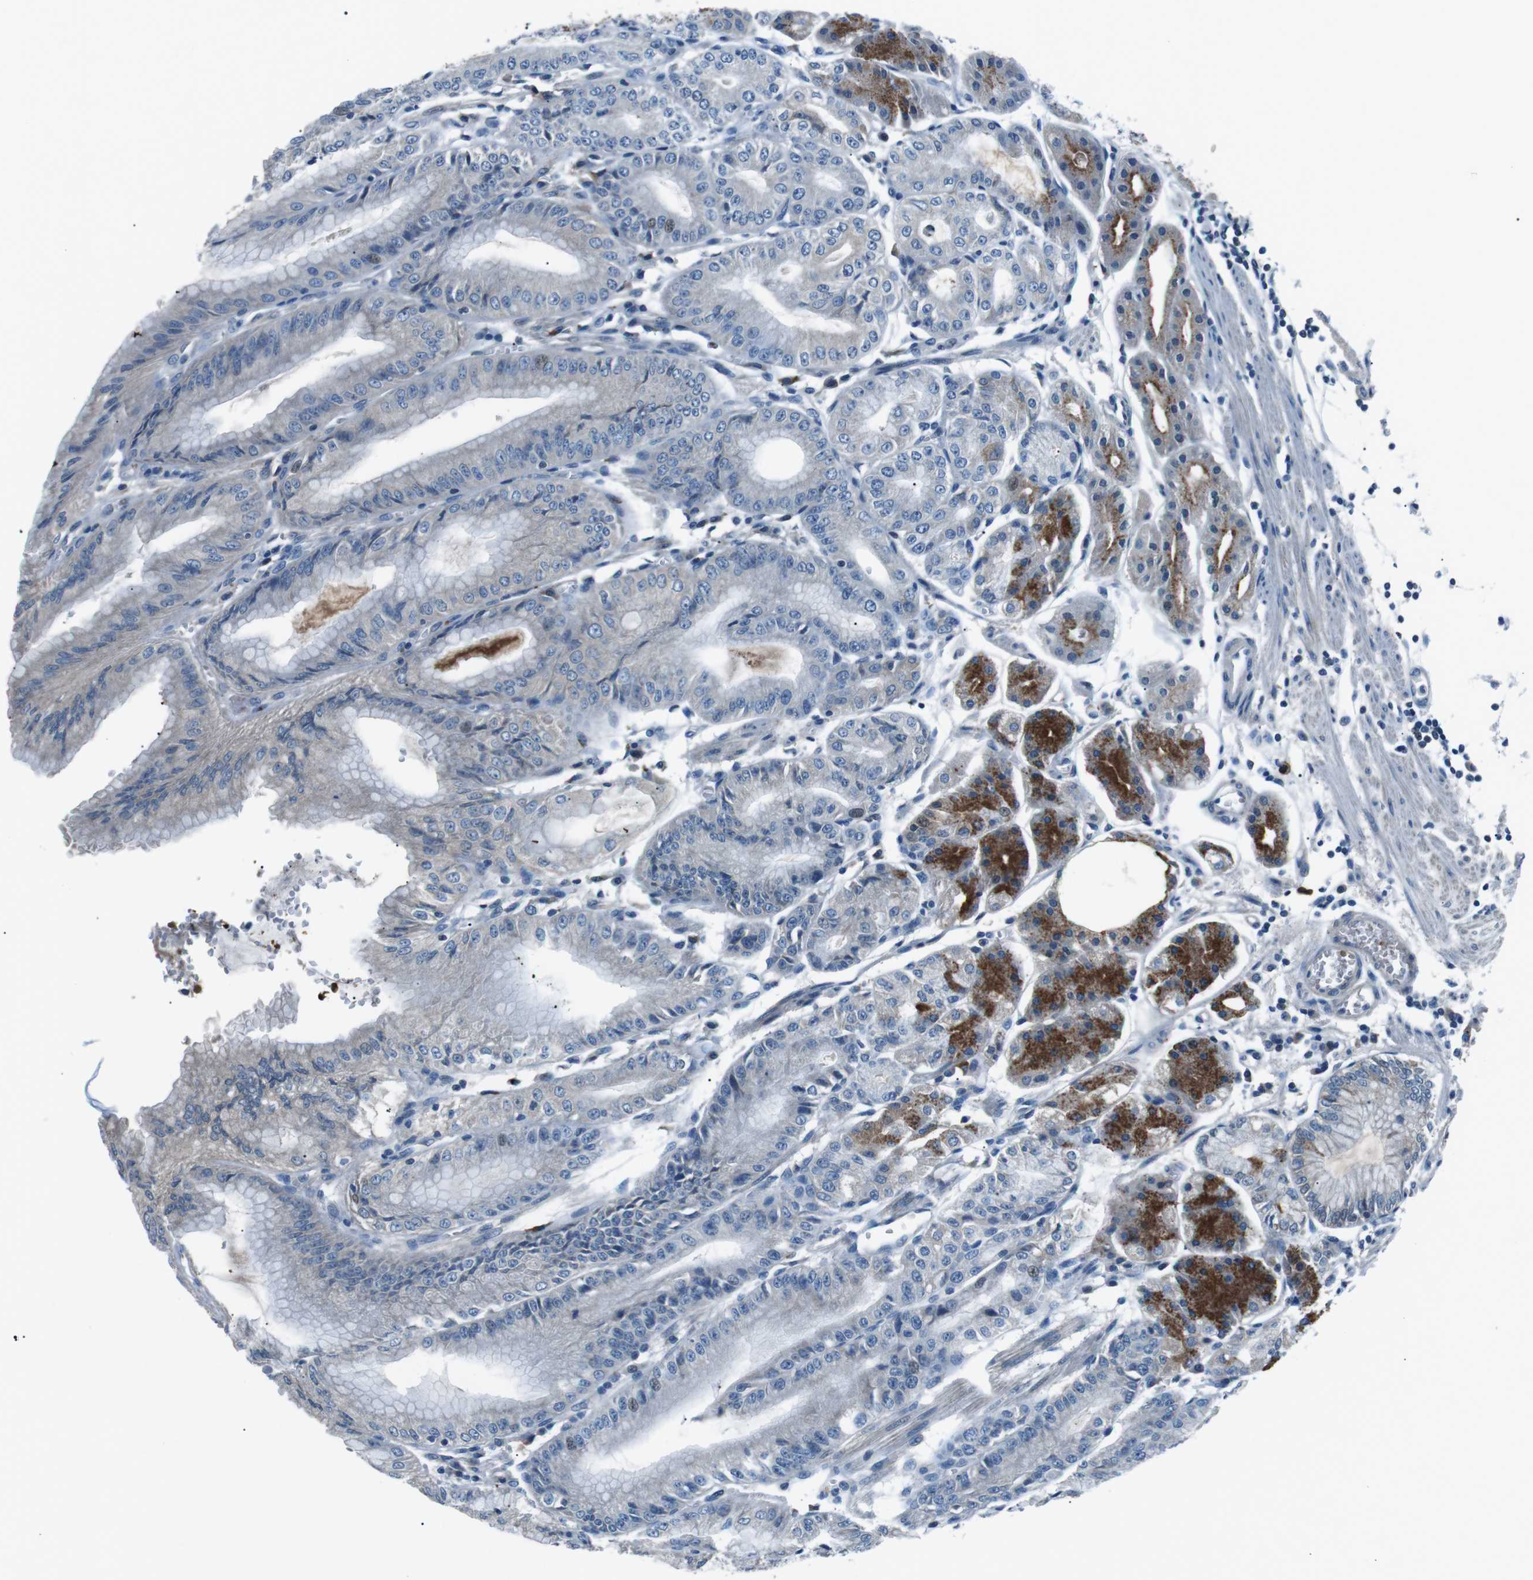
{"staining": {"intensity": "strong", "quantity": "<25%", "location": "cytoplasmic/membranous"}, "tissue": "stomach", "cell_type": "Glandular cells", "image_type": "normal", "snomed": [{"axis": "morphology", "description": "Normal tissue, NOS"}, {"axis": "topography", "description": "Stomach, lower"}], "caption": "The histopathology image reveals staining of normal stomach, revealing strong cytoplasmic/membranous protein expression (brown color) within glandular cells. (Brightfield microscopy of DAB IHC at high magnification).", "gene": "ST6GAL1", "patient": {"sex": "male", "age": 71}}